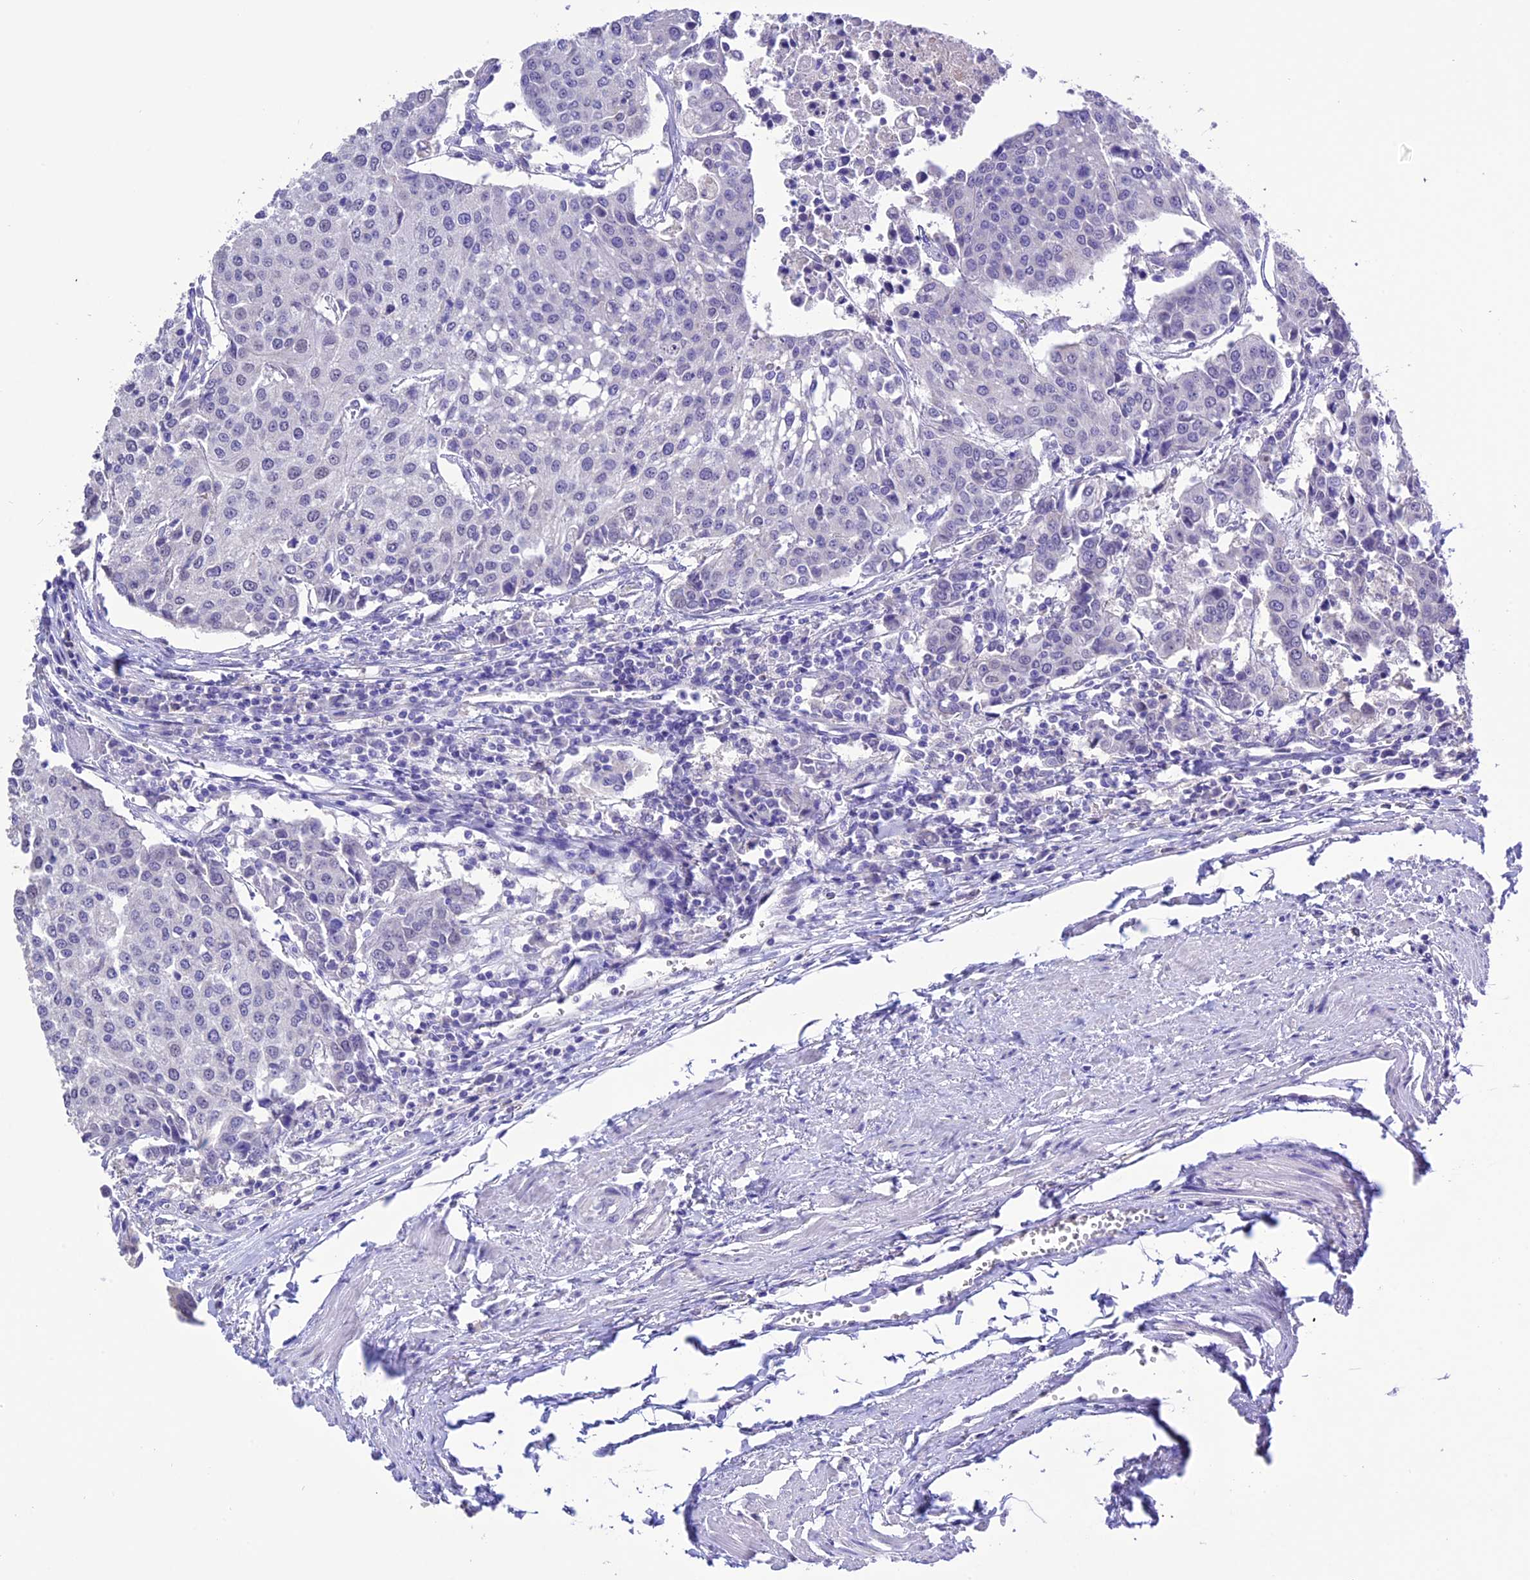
{"staining": {"intensity": "negative", "quantity": "none", "location": "none"}, "tissue": "urothelial cancer", "cell_type": "Tumor cells", "image_type": "cancer", "snomed": [{"axis": "morphology", "description": "Urothelial carcinoma, High grade"}, {"axis": "topography", "description": "Urinary bladder"}], "caption": "A photomicrograph of human urothelial cancer is negative for staining in tumor cells.", "gene": "DIS3L", "patient": {"sex": "female", "age": 85}}